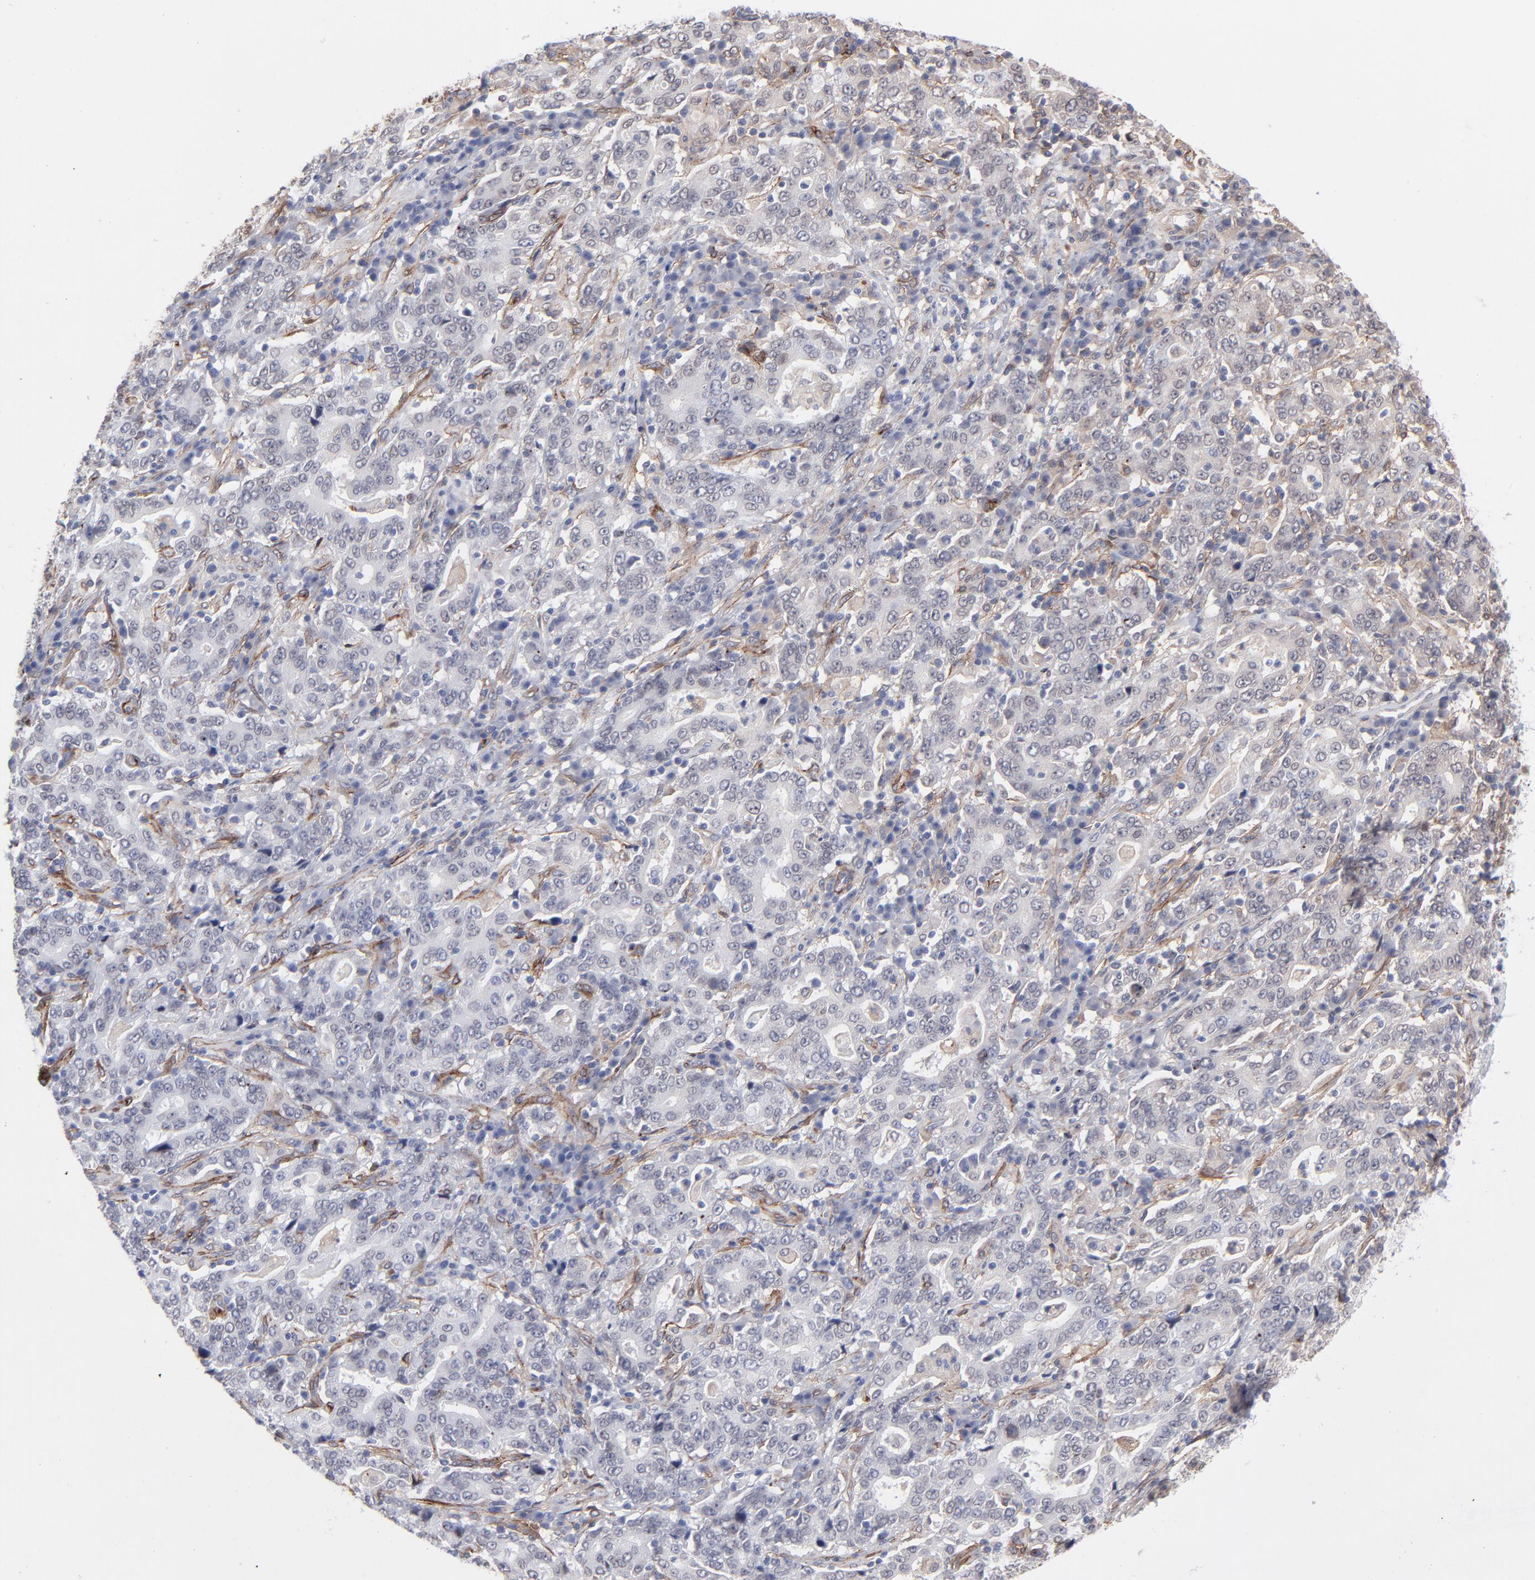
{"staining": {"intensity": "negative", "quantity": "none", "location": "none"}, "tissue": "stomach cancer", "cell_type": "Tumor cells", "image_type": "cancer", "snomed": [{"axis": "morphology", "description": "Normal tissue, NOS"}, {"axis": "morphology", "description": "Adenocarcinoma, NOS"}, {"axis": "topography", "description": "Stomach, upper"}, {"axis": "topography", "description": "Stomach"}], "caption": "There is no significant staining in tumor cells of adenocarcinoma (stomach).", "gene": "PDGFRB", "patient": {"sex": "male", "age": 59}}